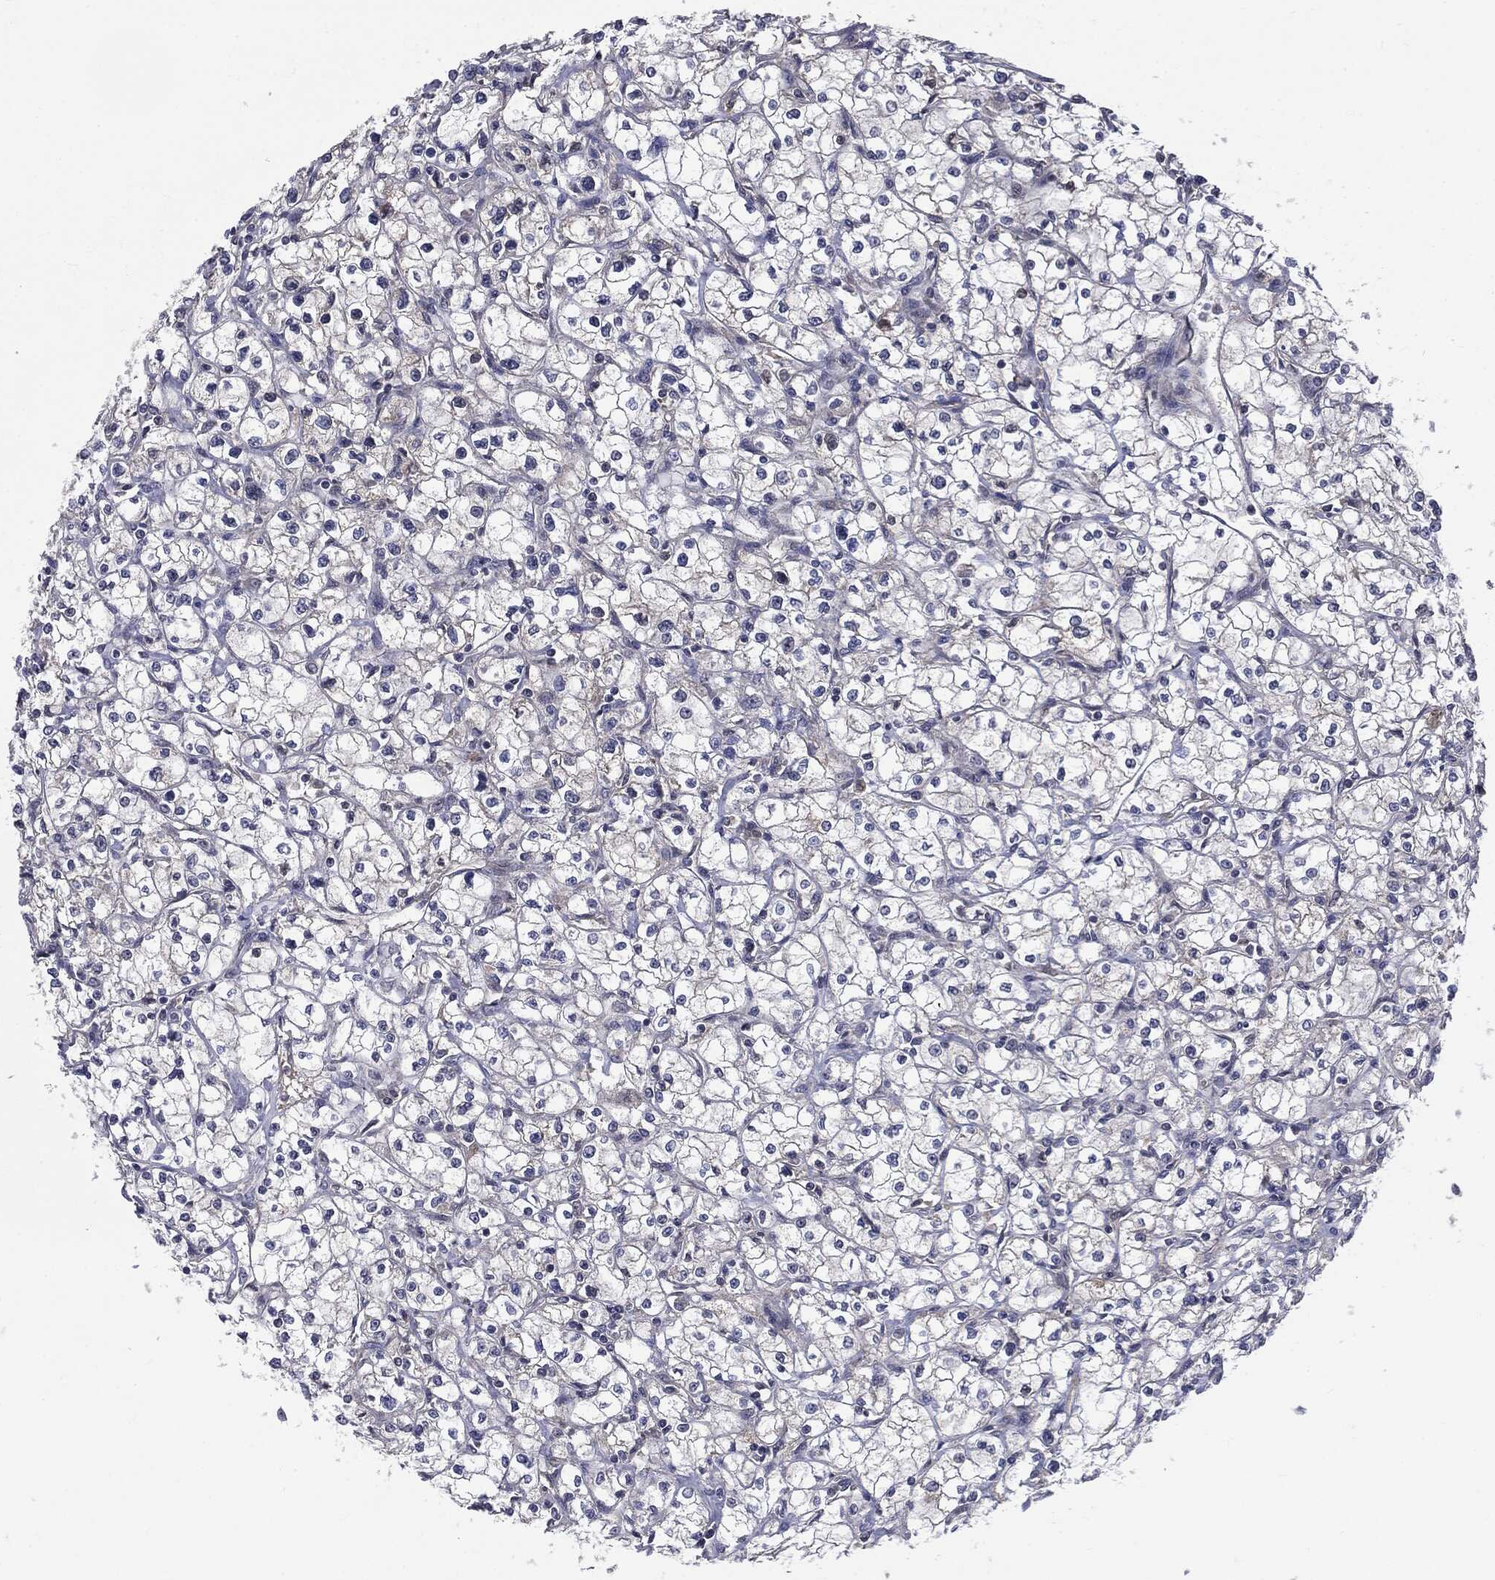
{"staining": {"intensity": "negative", "quantity": "none", "location": "none"}, "tissue": "renal cancer", "cell_type": "Tumor cells", "image_type": "cancer", "snomed": [{"axis": "morphology", "description": "Adenocarcinoma, NOS"}, {"axis": "topography", "description": "Kidney"}], "caption": "Human renal cancer stained for a protein using immunohistochemistry exhibits no expression in tumor cells.", "gene": "PTPA", "patient": {"sex": "male", "age": 67}}